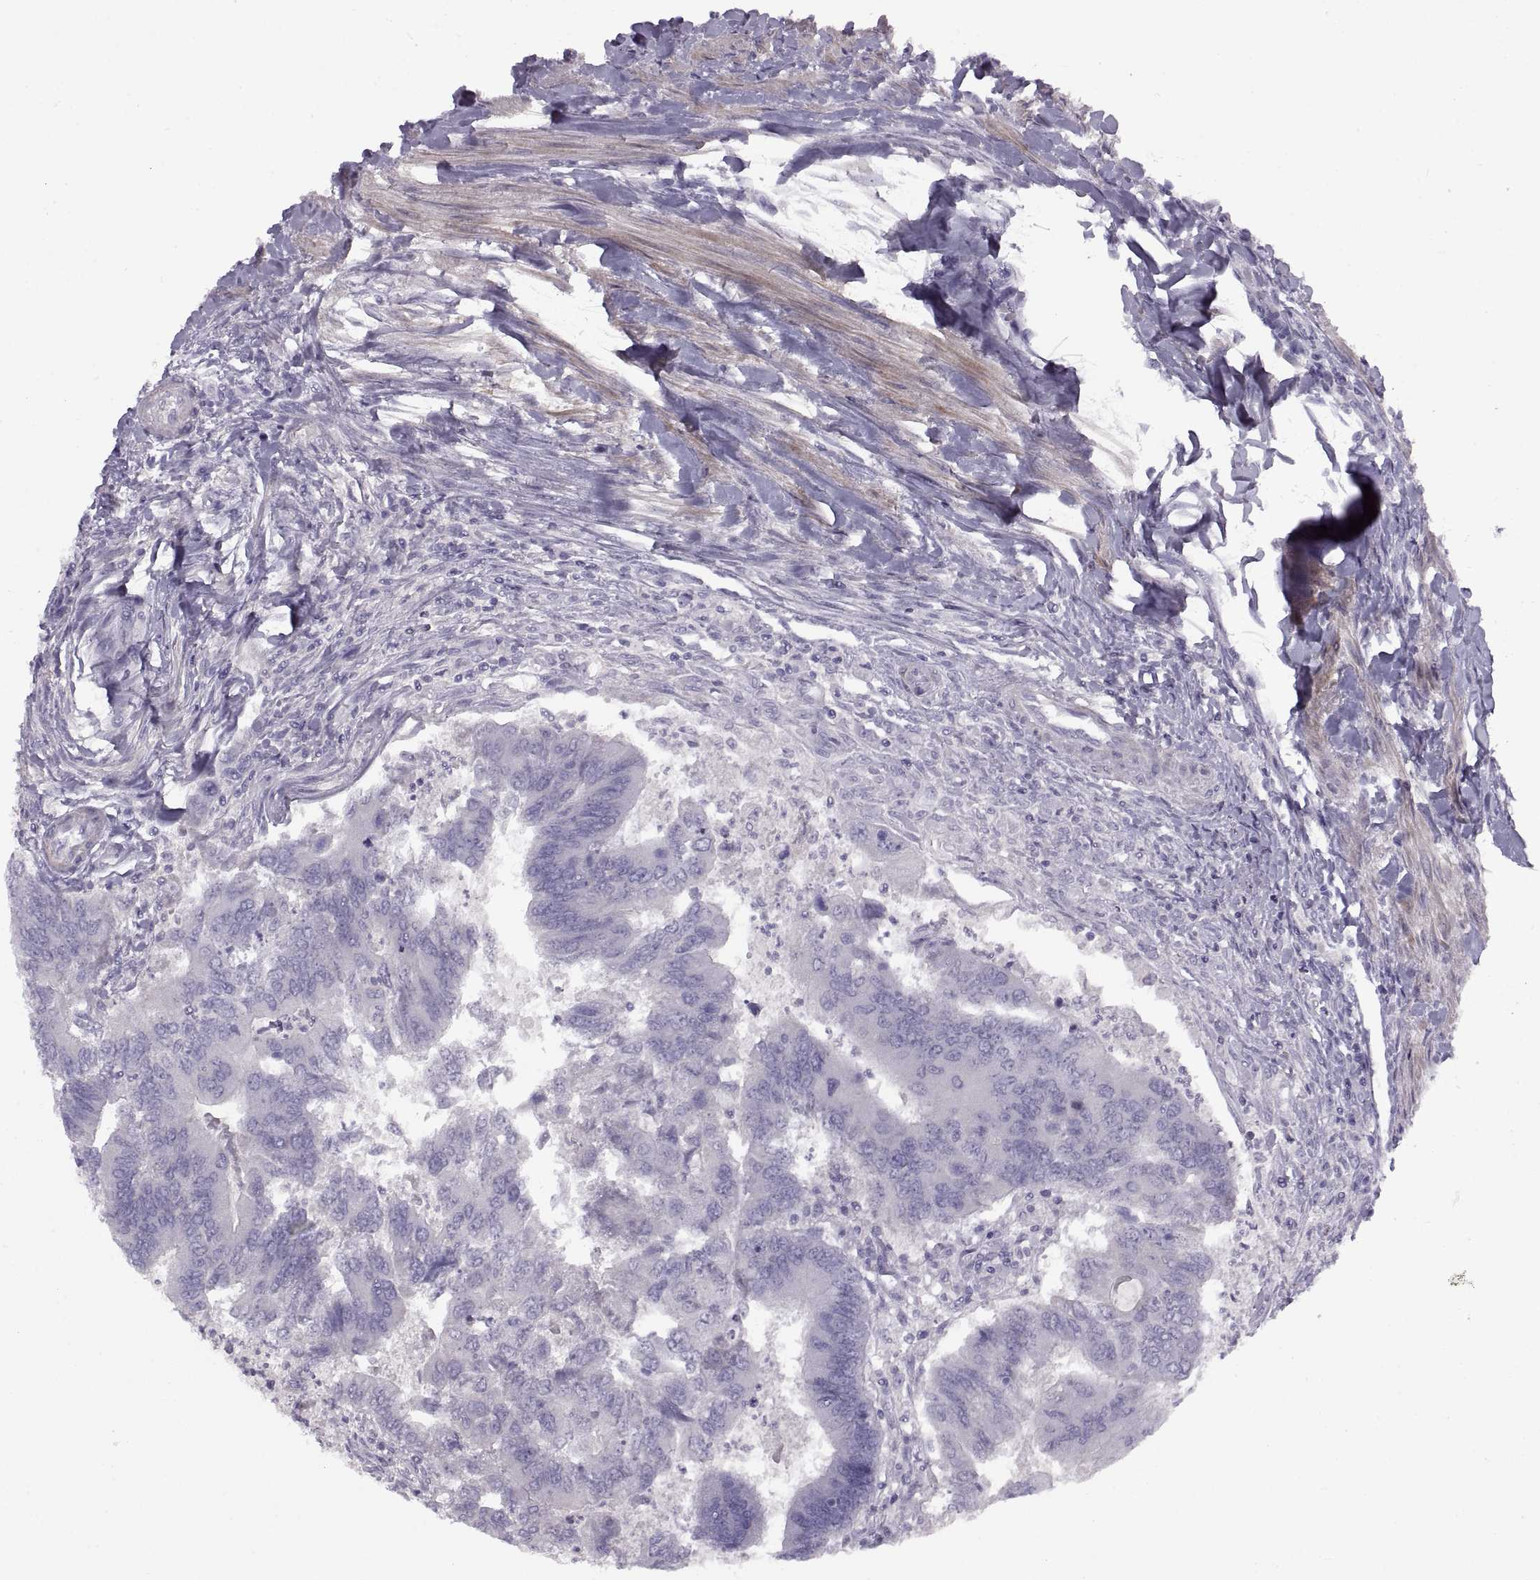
{"staining": {"intensity": "negative", "quantity": "none", "location": "none"}, "tissue": "colorectal cancer", "cell_type": "Tumor cells", "image_type": "cancer", "snomed": [{"axis": "morphology", "description": "Adenocarcinoma, NOS"}, {"axis": "topography", "description": "Colon"}], "caption": "Colorectal cancer (adenocarcinoma) stained for a protein using immunohistochemistry (IHC) reveals no expression tumor cells.", "gene": "BSPH1", "patient": {"sex": "female", "age": 67}}